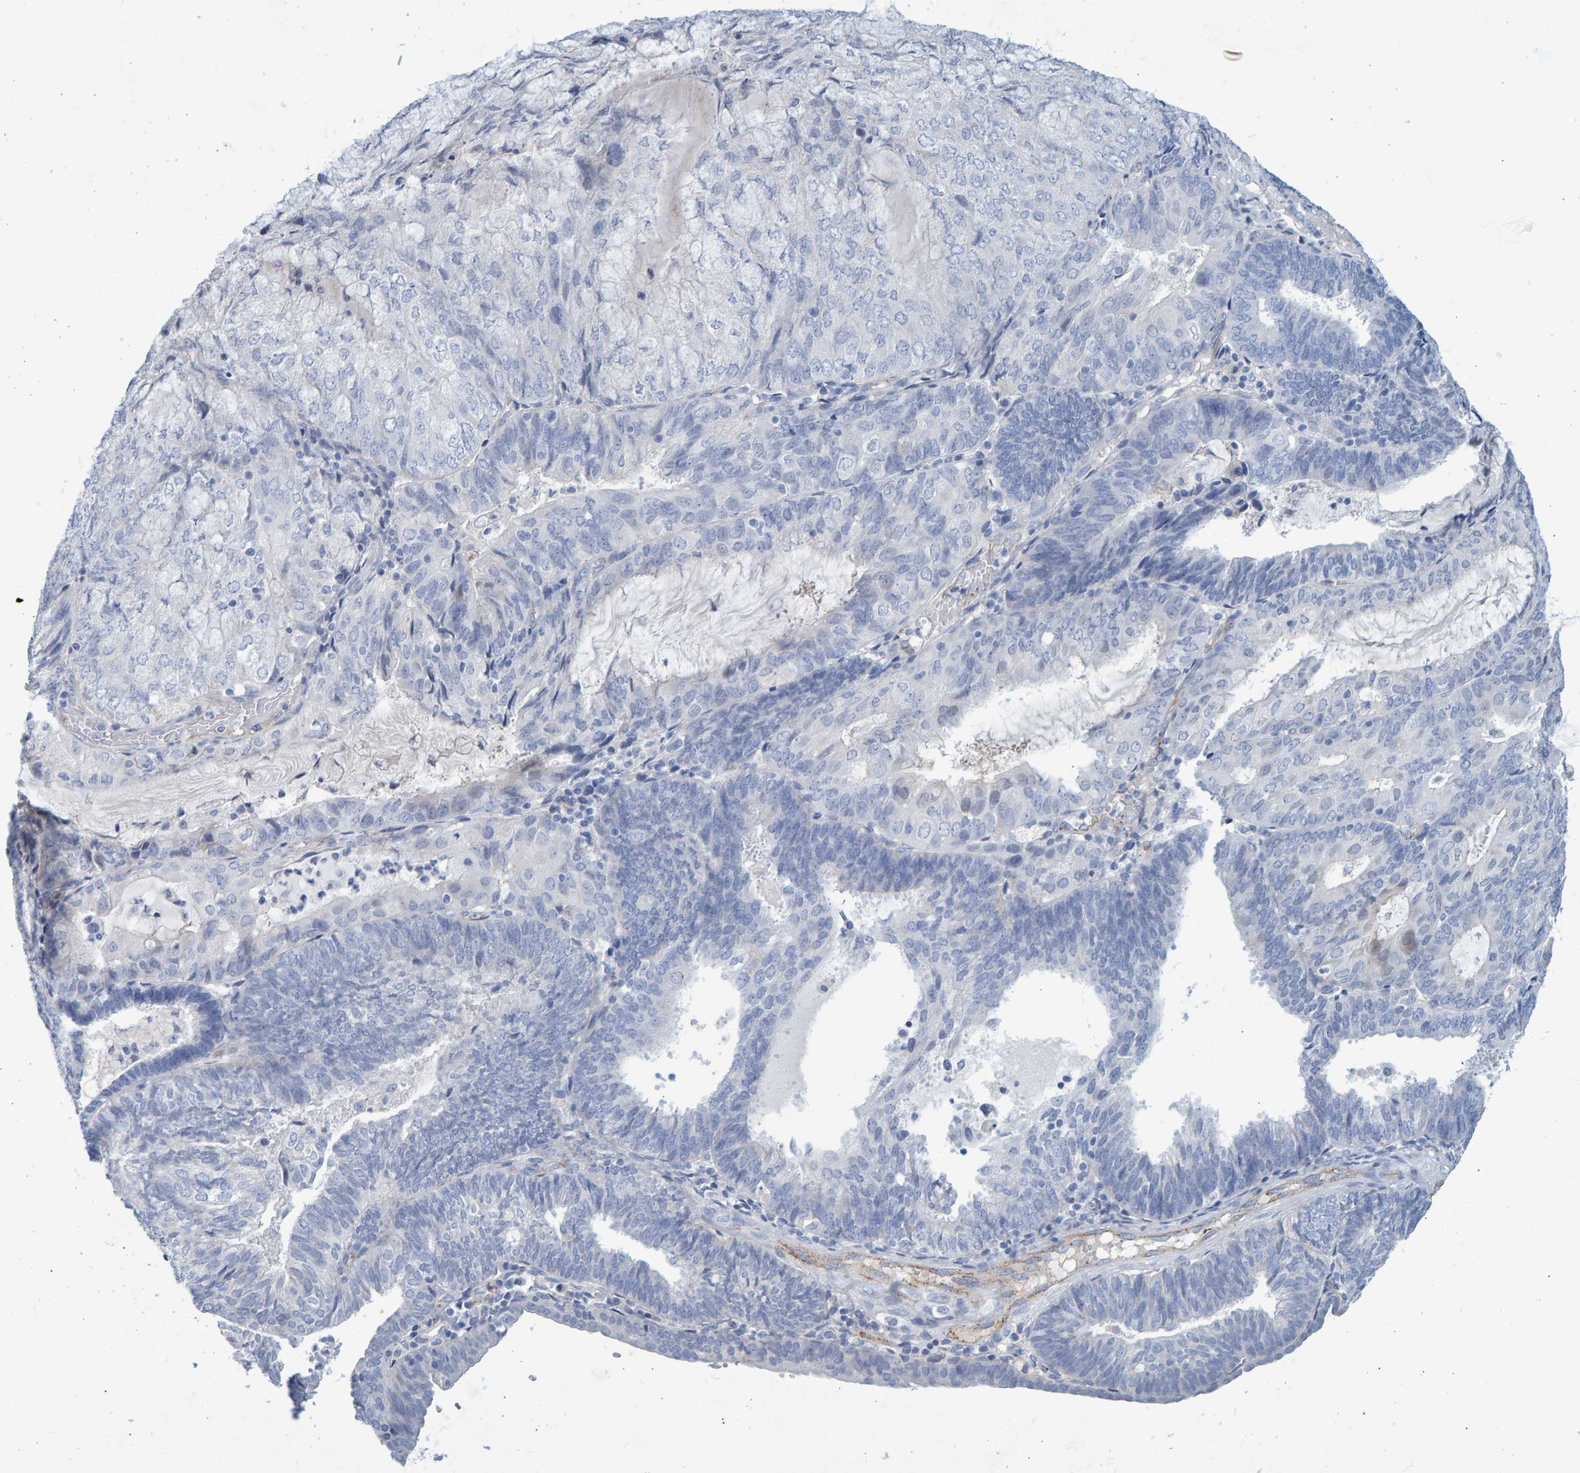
{"staining": {"intensity": "negative", "quantity": "none", "location": "none"}, "tissue": "endometrial cancer", "cell_type": "Tumor cells", "image_type": "cancer", "snomed": [{"axis": "morphology", "description": "Adenocarcinoma, NOS"}, {"axis": "topography", "description": "Endometrium"}], "caption": "Tumor cells are negative for brown protein staining in endometrial adenocarcinoma.", "gene": "SLC34A3", "patient": {"sex": "female", "age": 81}}